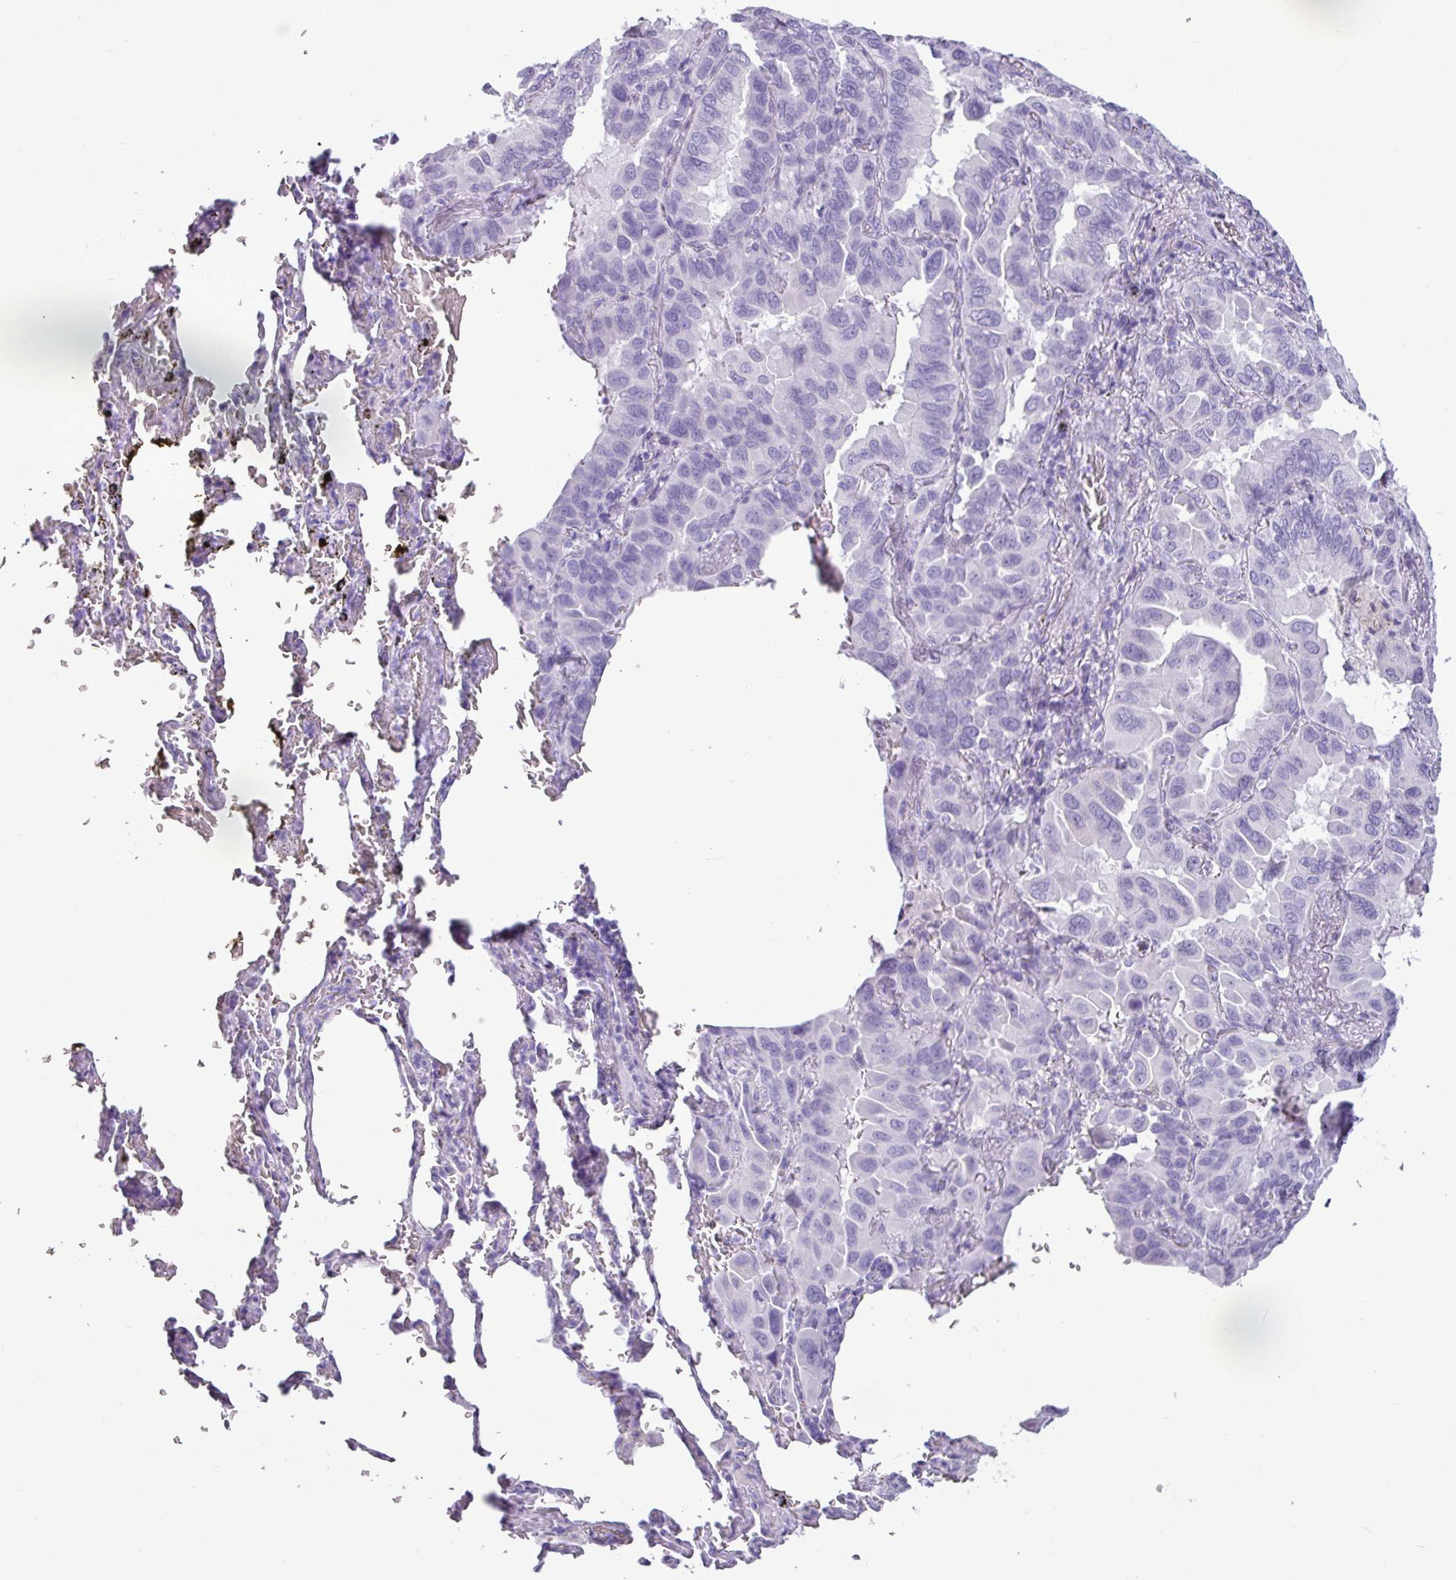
{"staining": {"intensity": "negative", "quantity": "none", "location": "none"}, "tissue": "lung cancer", "cell_type": "Tumor cells", "image_type": "cancer", "snomed": [{"axis": "morphology", "description": "Adenocarcinoma, NOS"}, {"axis": "topography", "description": "Lung"}], "caption": "Protein analysis of lung cancer (adenocarcinoma) shows no significant staining in tumor cells.", "gene": "AMY1B", "patient": {"sex": "male", "age": 64}}